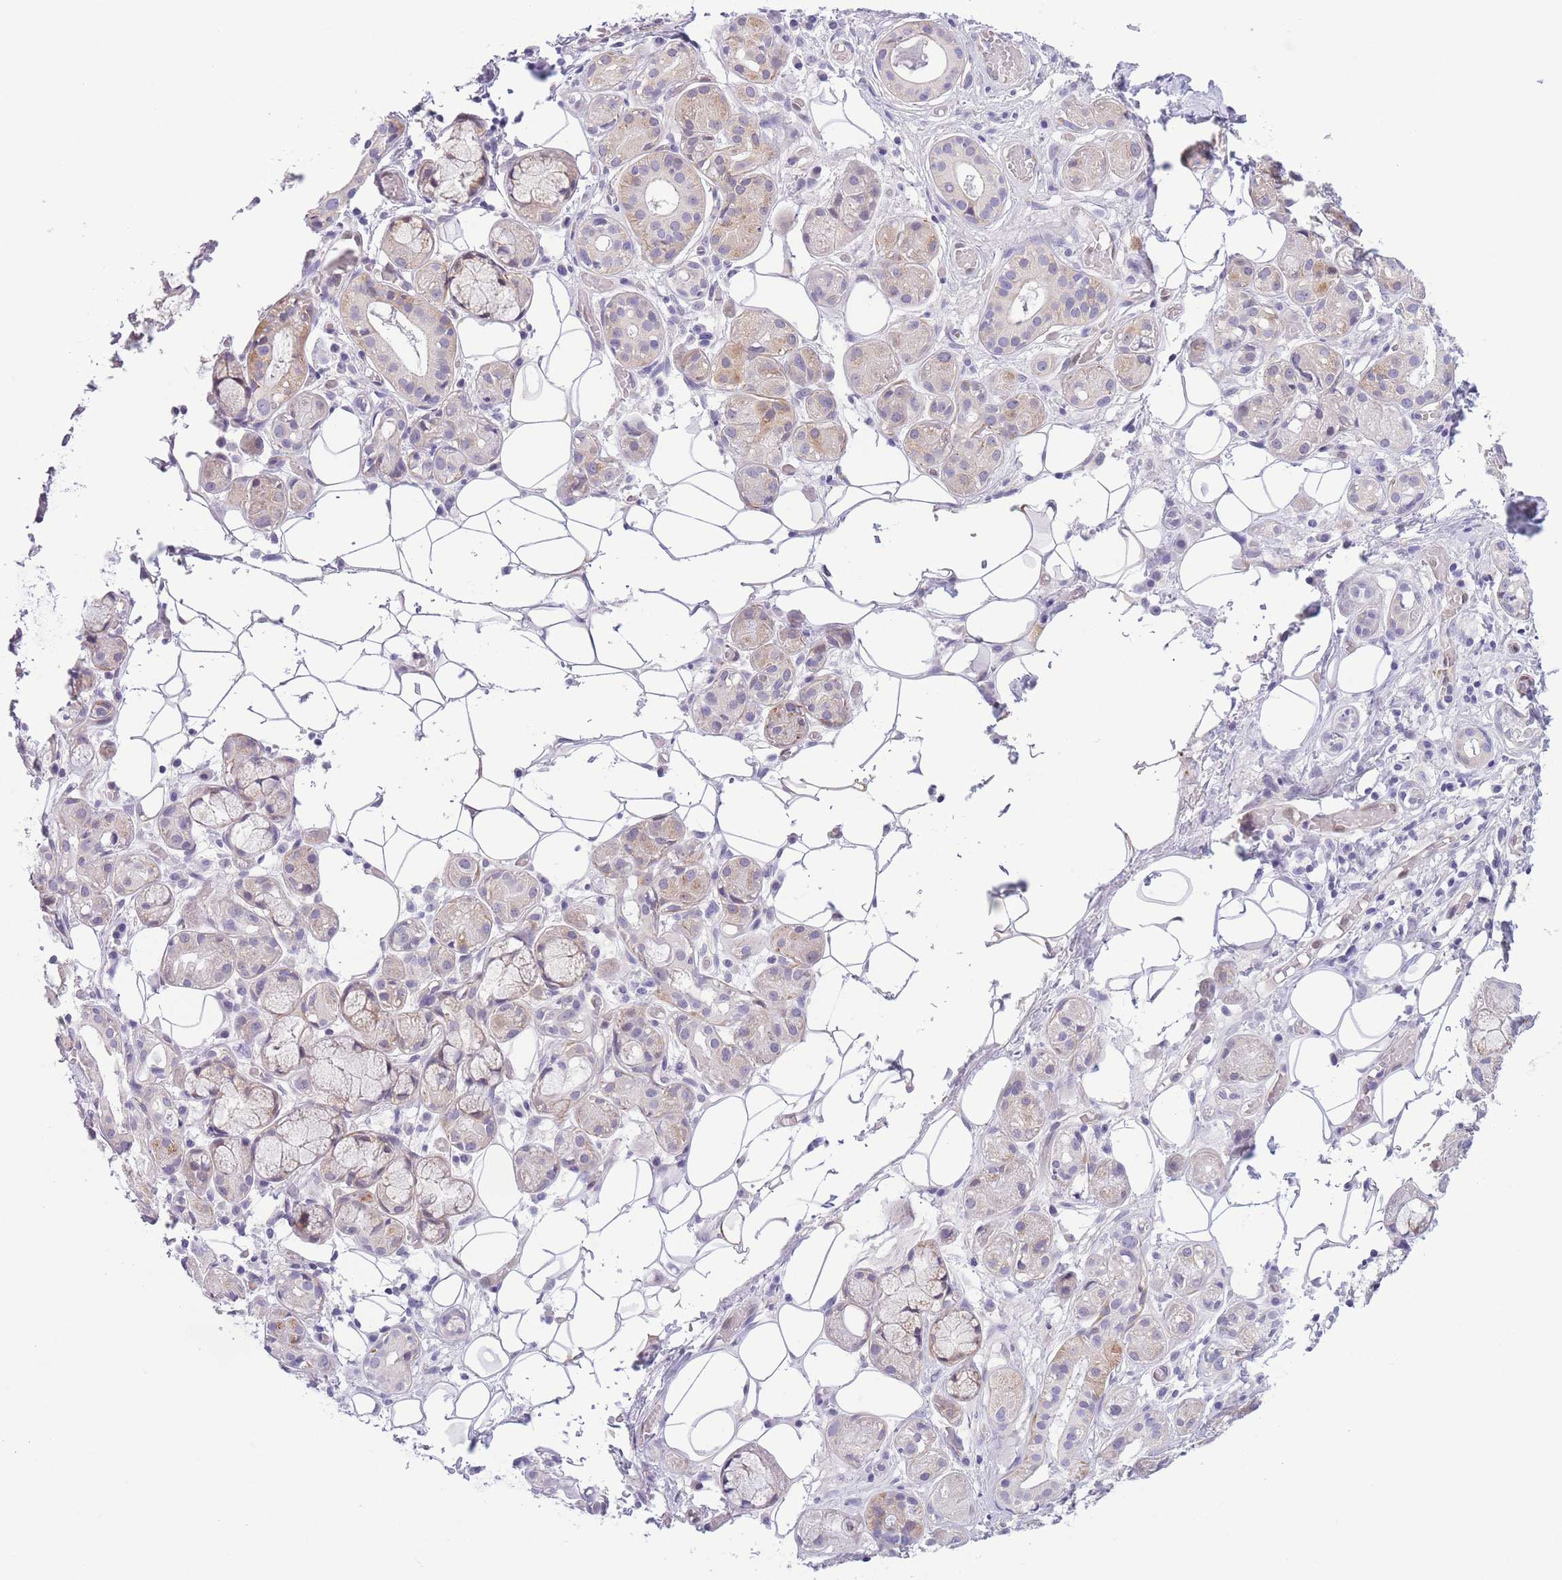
{"staining": {"intensity": "moderate", "quantity": "25%-75%", "location": "cytoplasmic/membranous"}, "tissue": "salivary gland", "cell_type": "Glandular cells", "image_type": "normal", "snomed": [{"axis": "morphology", "description": "Normal tissue, NOS"}, {"axis": "topography", "description": "Salivary gland"}], "caption": "Immunohistochemical staining of benign human salivary gland shows 25%-75% levels of moderate cytoplasmic/membranous protein staining in approximately 25%-75% of glandular cells. The protein is shown in brown color, while the nuclei are stained blue.", "gene": "C9orf152", "patient": {"sex": "male", "age": 82}}